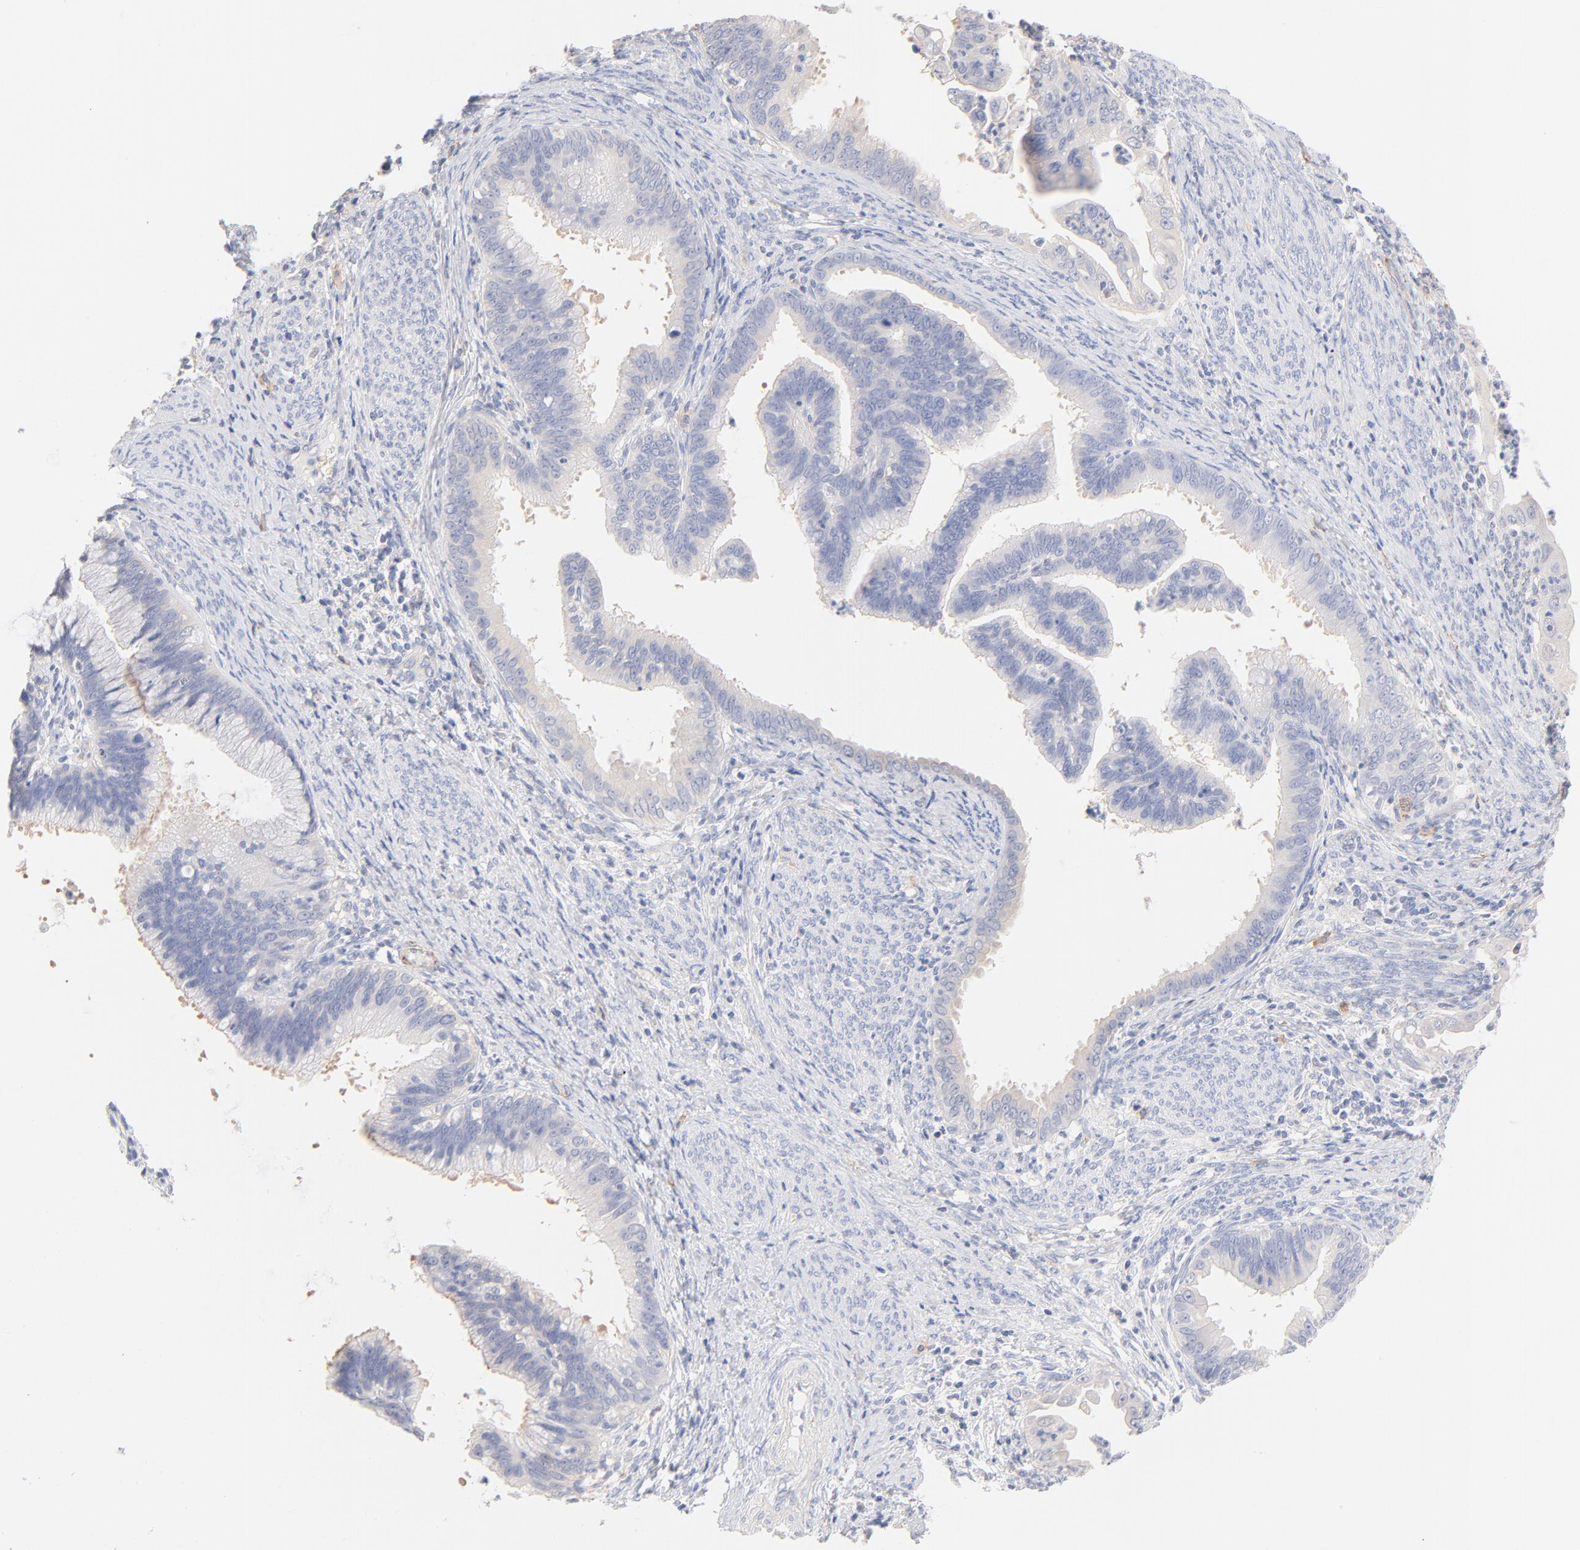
{"staining": {"intensity": "negative", "quantity": "none", "location": "none"}, "tissue": "cervical cancer", "cell_type": "Tumor cells", "image_type": "cancer", "snomed": [{"axis": "morphology", "description": "Adenocarcinoma, NOS"}, {"axis": "topography", "description": "Cervix"}], "caption": "A micrograph of cervical cancer stained for a protein displays no brown staining in tumor cells.", "gene": "SPTB", "patient": {"sex": "female", "age": 47}}